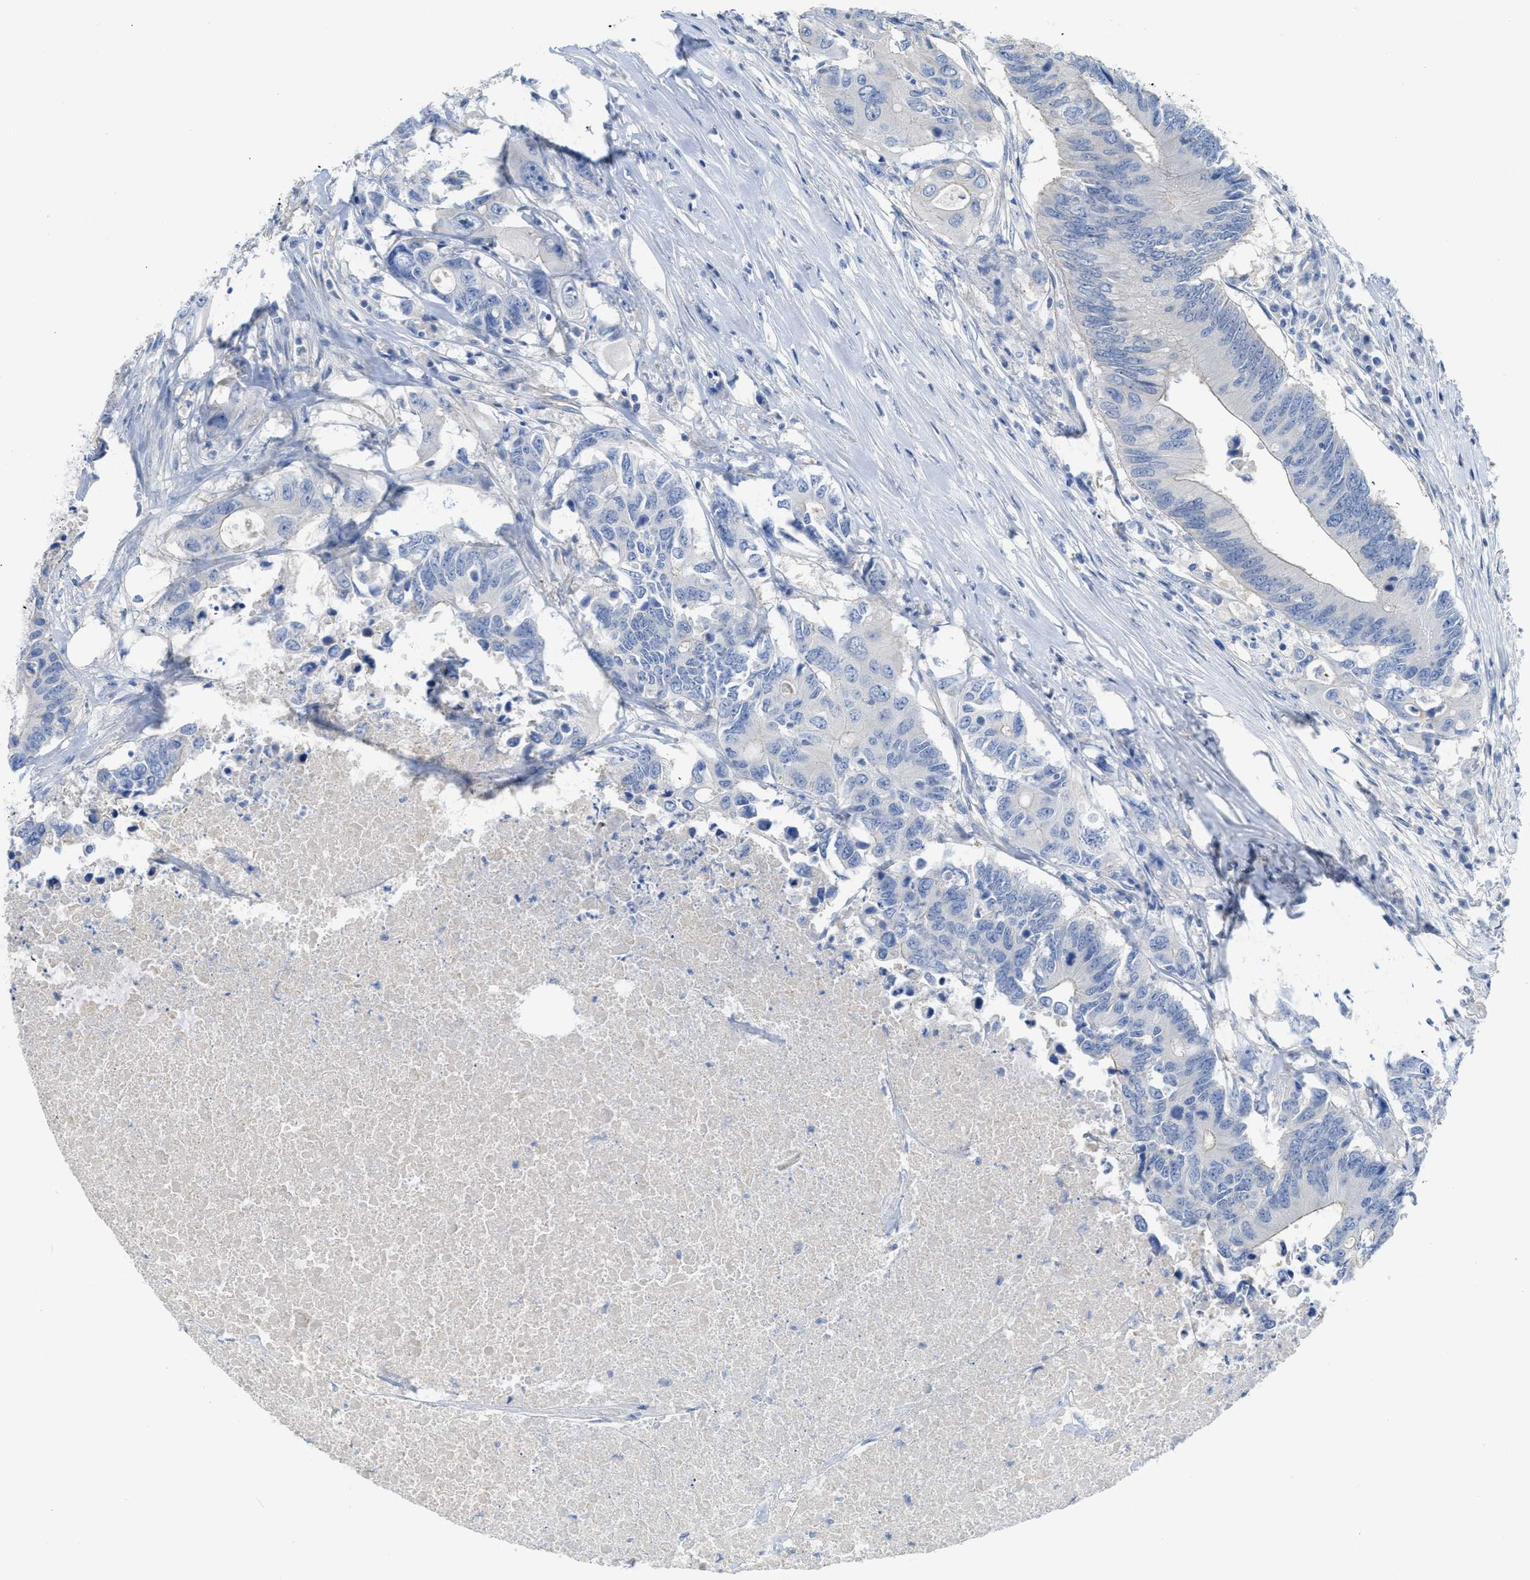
{"staining": {"intensity": "negative", "quantity": "none", "location": "none"}, "tissue": "colorectal cancer", "cell_type": "Tumor cells", "image_type": "cancer", "snomed": [{"axis": "morphology", "description": "Adenocarcinoma, NOS"}, {"axis": "topography", "description": "Colon"}], "caption": "A histopathology image of adenocarcinoma (colorectal) stained for a protein shows no brown staining in tumor cells.", "gene": "MYL3", "patient": {"sex": "male", "age": 71}}